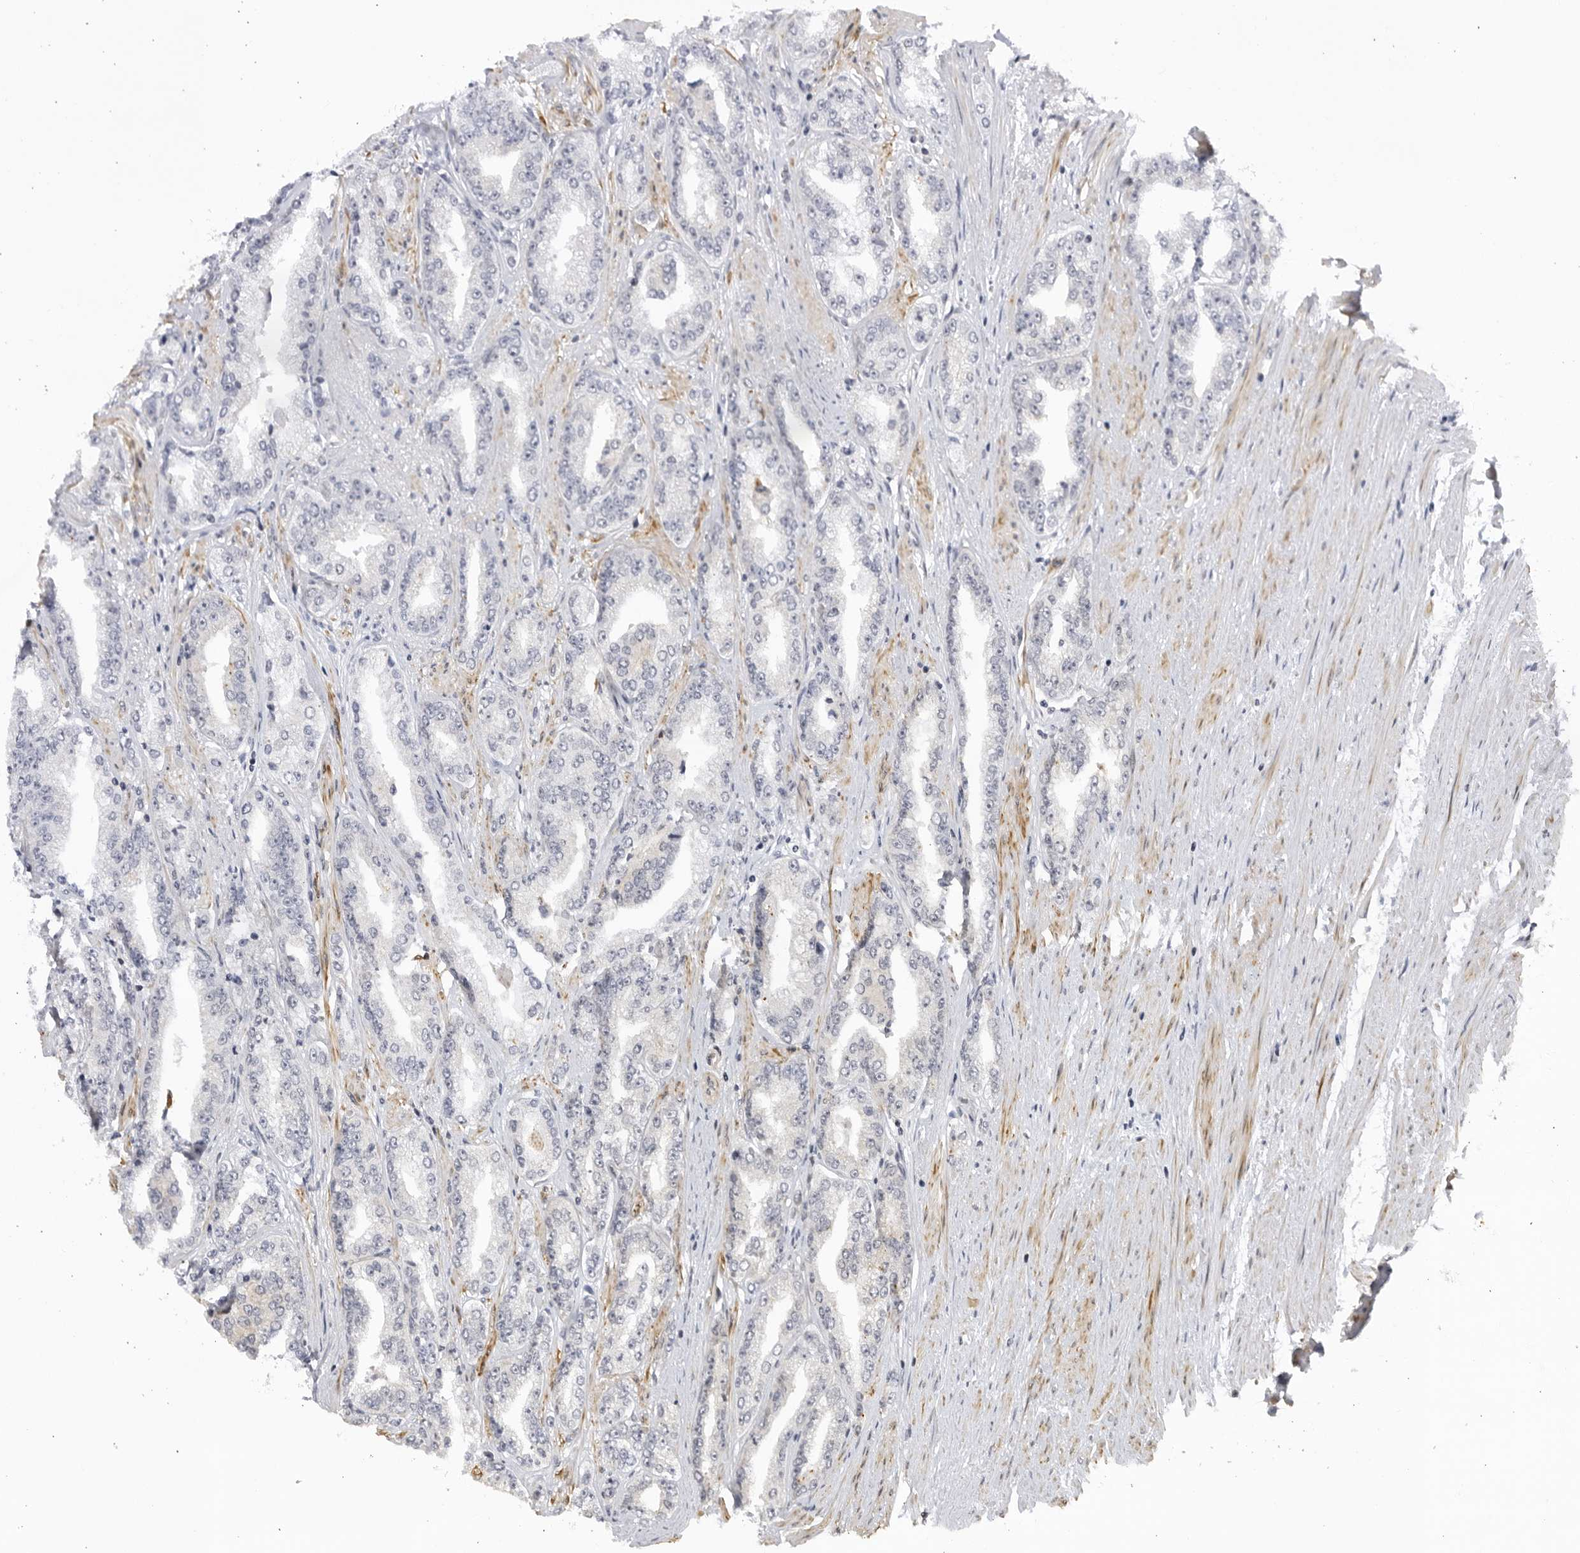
{"staining": {"intensity": "negative", "quantity": "none", "location": "none"}, "tissue": "prostate cancer", "cell_type": "Tumor cells", "image_type": "cancer", "snomed": [{"axis": "morphology", "description": "Adenocarcinoma, High grade"}, {"axis": "topography", "description": "Prostate"}], "caption": "Prostate cancer (adenocarcinoma (high-grade)) was stained to show a protein in brown. There is no significant expression in tumor cells. (Brightfield microscopy of DAB (3,3'-diaminobenzidine) immunohistochemistry (IHC) at high magnification).", "gene": "CNBD1", "patient": {"sex": "male", "age": 71}}